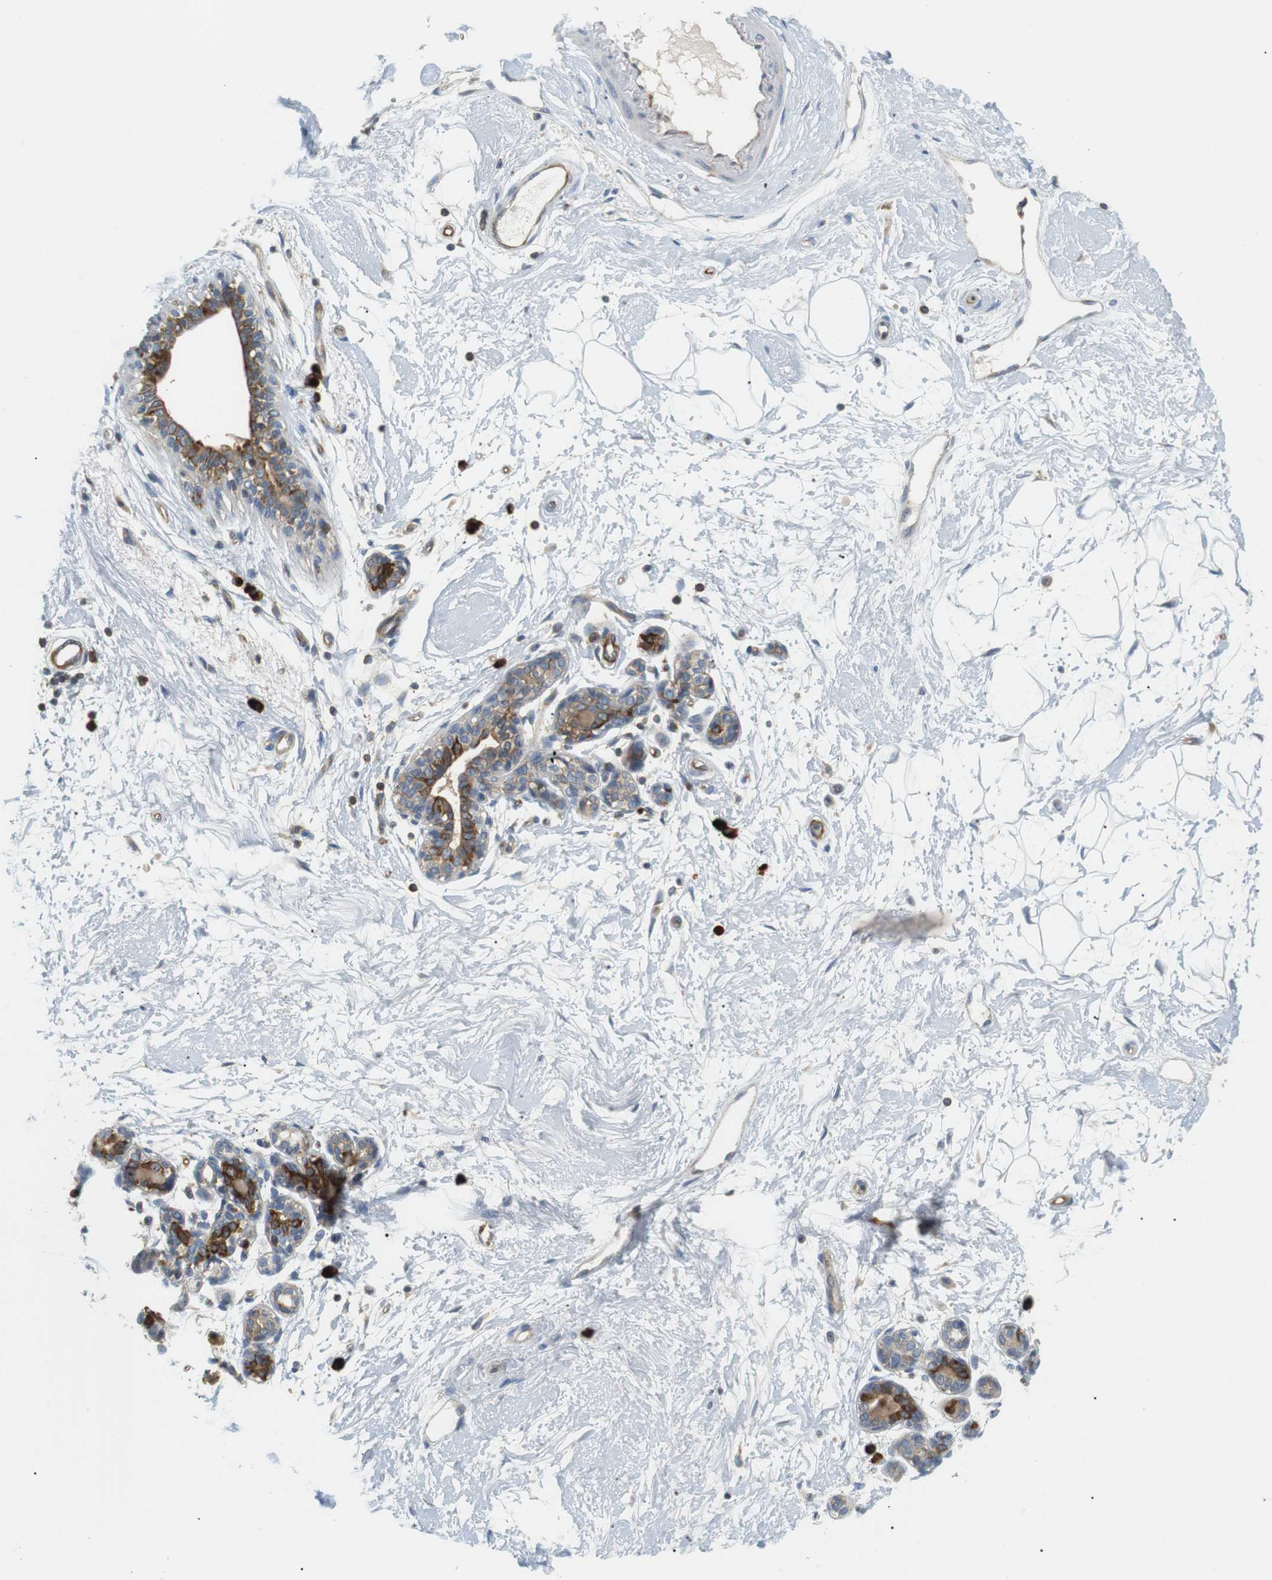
{"staining": {"intensity": "negative", "quantity": "none", "location": "none"}, "tissue": "breast", "cell_type": "Adipocytes", "image_type": "normal", "snomed": [{"axis": "morphology", "description": "Normal tissue, NOS"}, {"axis": "morphology", "description": "Lobular carcinoma"}, {"axis": "topography", "description": "Breast"}], "caption": "Immunohistochemistry (IHC) micrograph of benign breast stained for a protein (brown), which demonstrates no expression in adipocytes. (Brightfield microscopy of DAB IHC at high magnification).", "gene": "TMEM200A", "patient": {"sex": "female", "age": 59}}